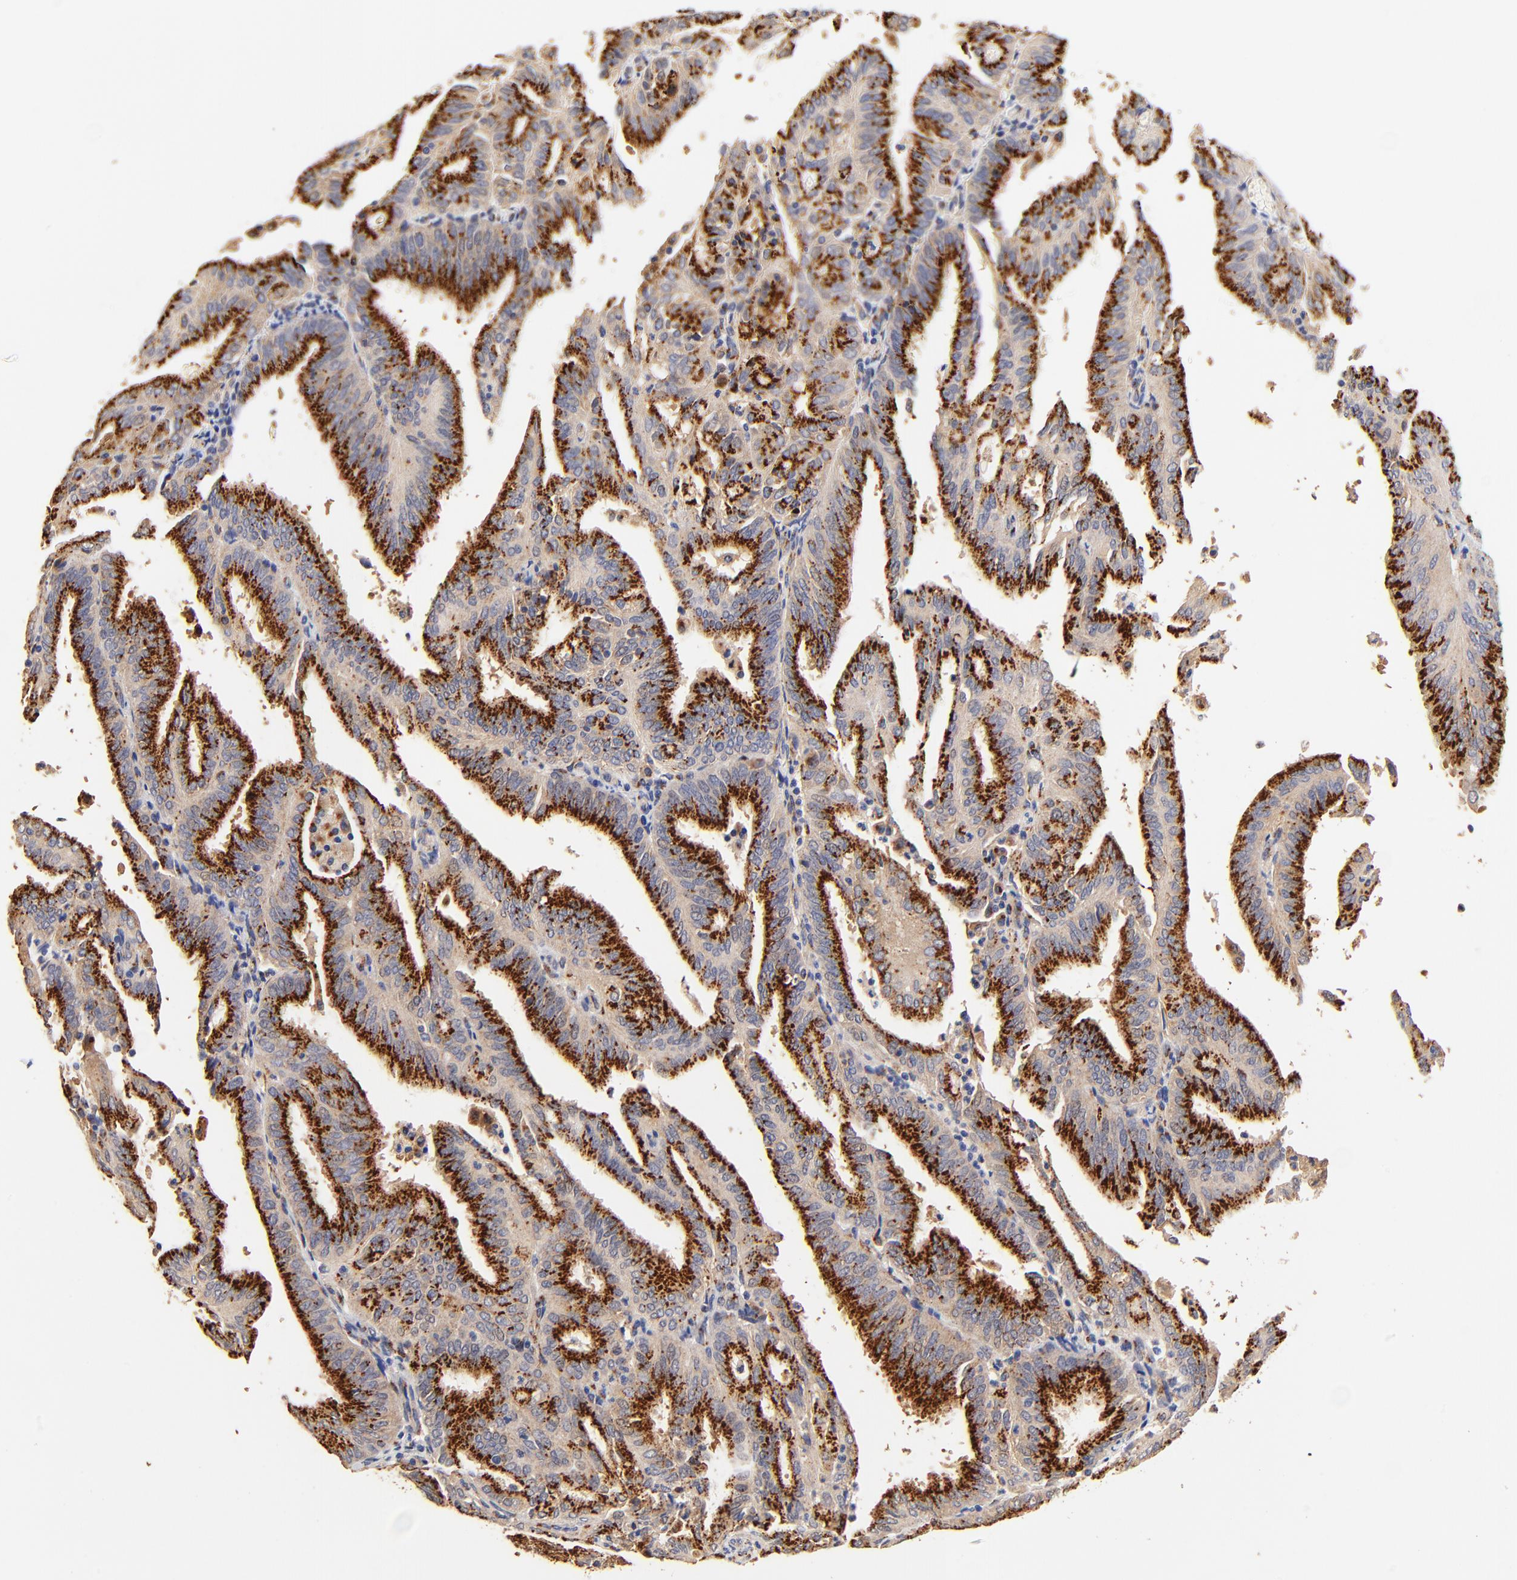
{"staining": {"intensity": "strong", "quantity": ">75%", "location": "cytoplasmic/membranous"}, "tissue": "endometrial cancer", "cell_type": "Tumor cells", "image_type": "cancer", "snomed": [{"axis": "morphology", "description": "Adenocarcinoma, NOS"}, {"axis": "topography", "description": "Endometrium"}], "caption": "Immunohistochemistry histopathology image of neoplastic tissue: endometrial cancer (adenocarcinoma) stained using immunohistochemistry reveals high levels of strong protein expression localized specifically in the cytoplasmic/membranous of tumor cells, appearing as a cytoplasmic/membranous brown color.", "gene": "FMNL3", "patient": {"sex": "female", "age": 59}}